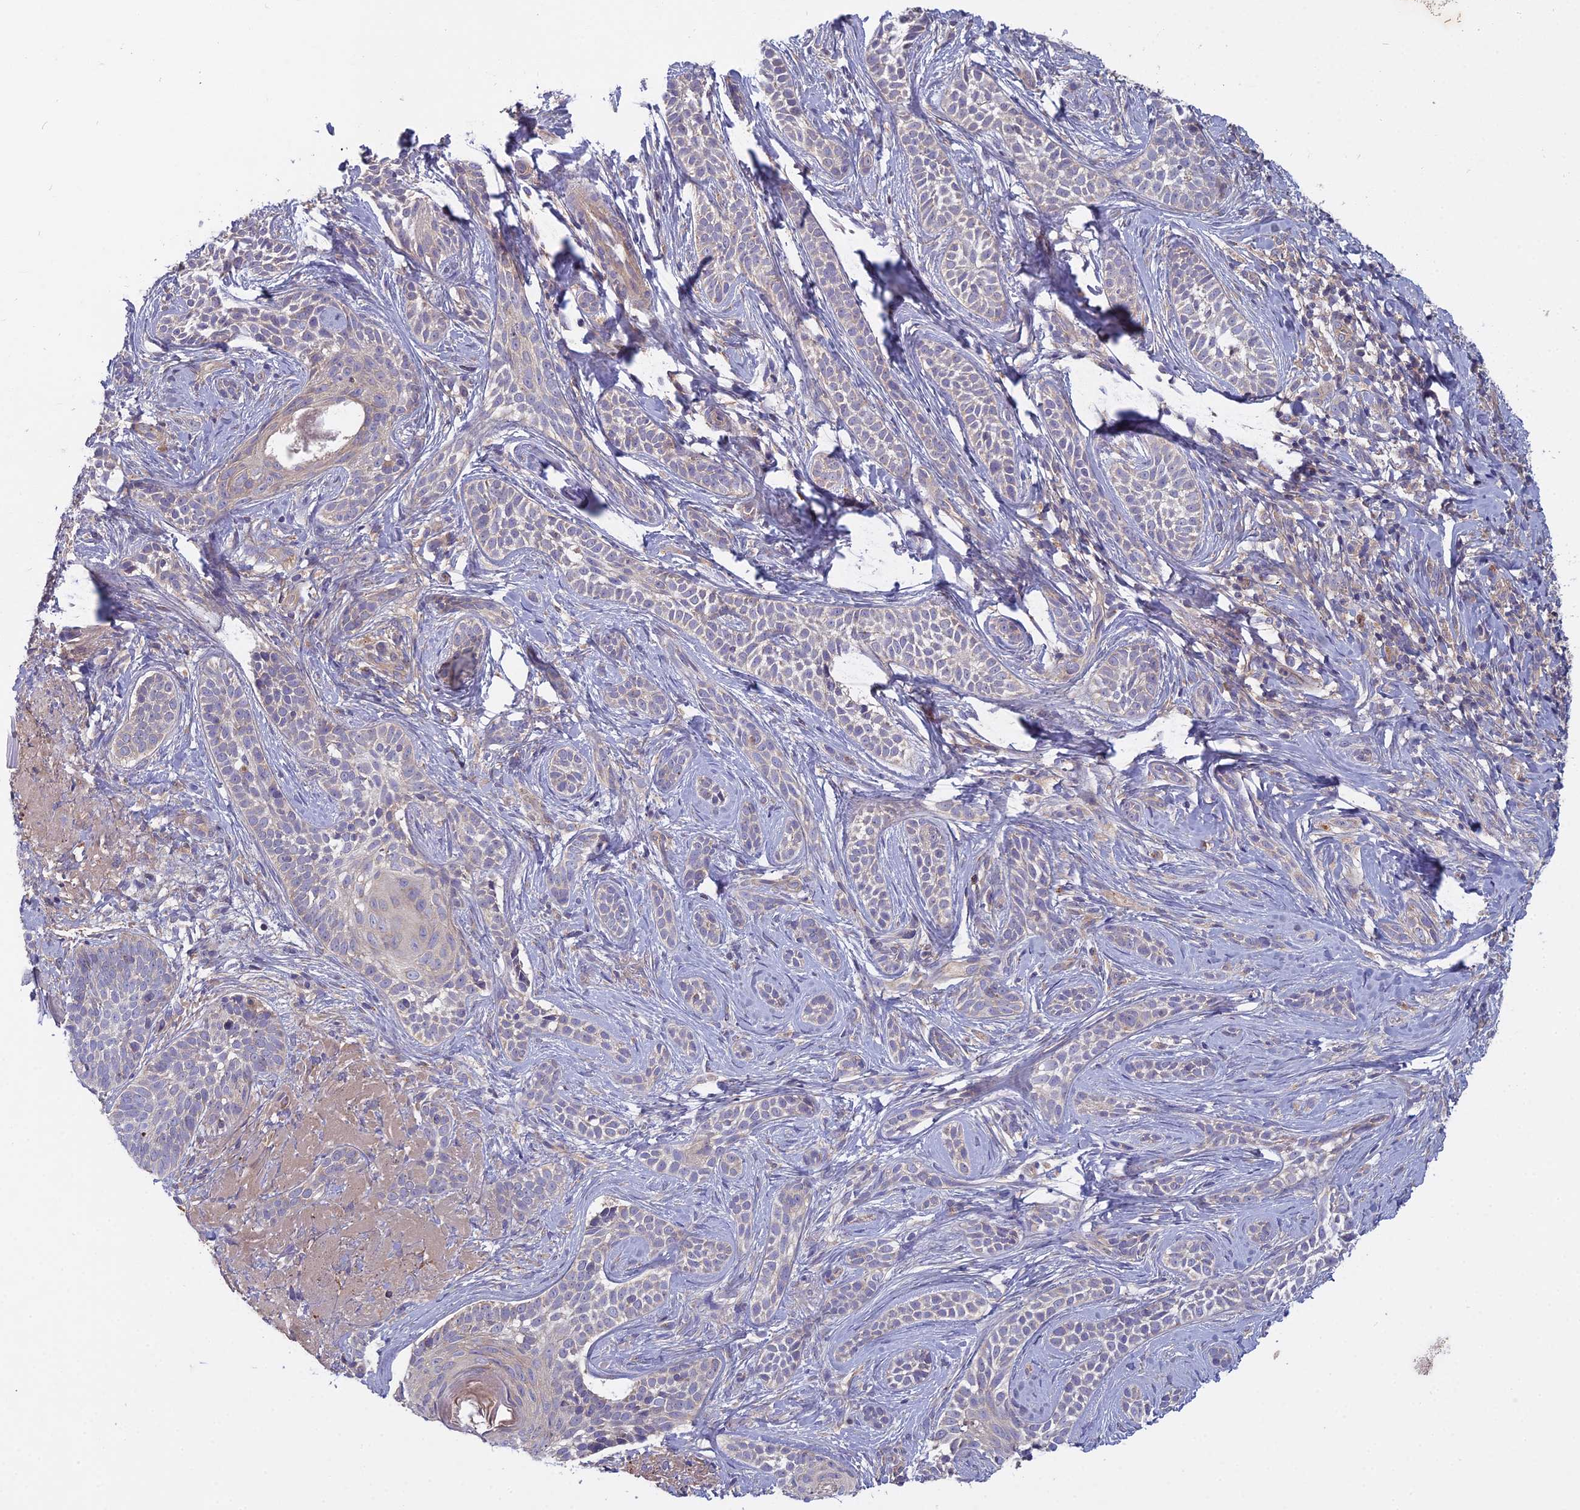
{"staining": {"intensity": "weak", "quantity": "<25%", "location": "cytoplasmic/membranous"}, "tissue": "skin cancer", "cell_type": "Tumor cells", "image_type": "cancer", "snomed": [{"axis": "morphology", "description": "Basal cell carcinoma"}, {"axis": "topography", "description": "Skin"}], "caption": "Protein analysis of skin cancer (basal cell carcinoma) displays no significant expression in tumor cells.", "gene": "CCDC167", "patient": {"sex": "male", "age": 71}}